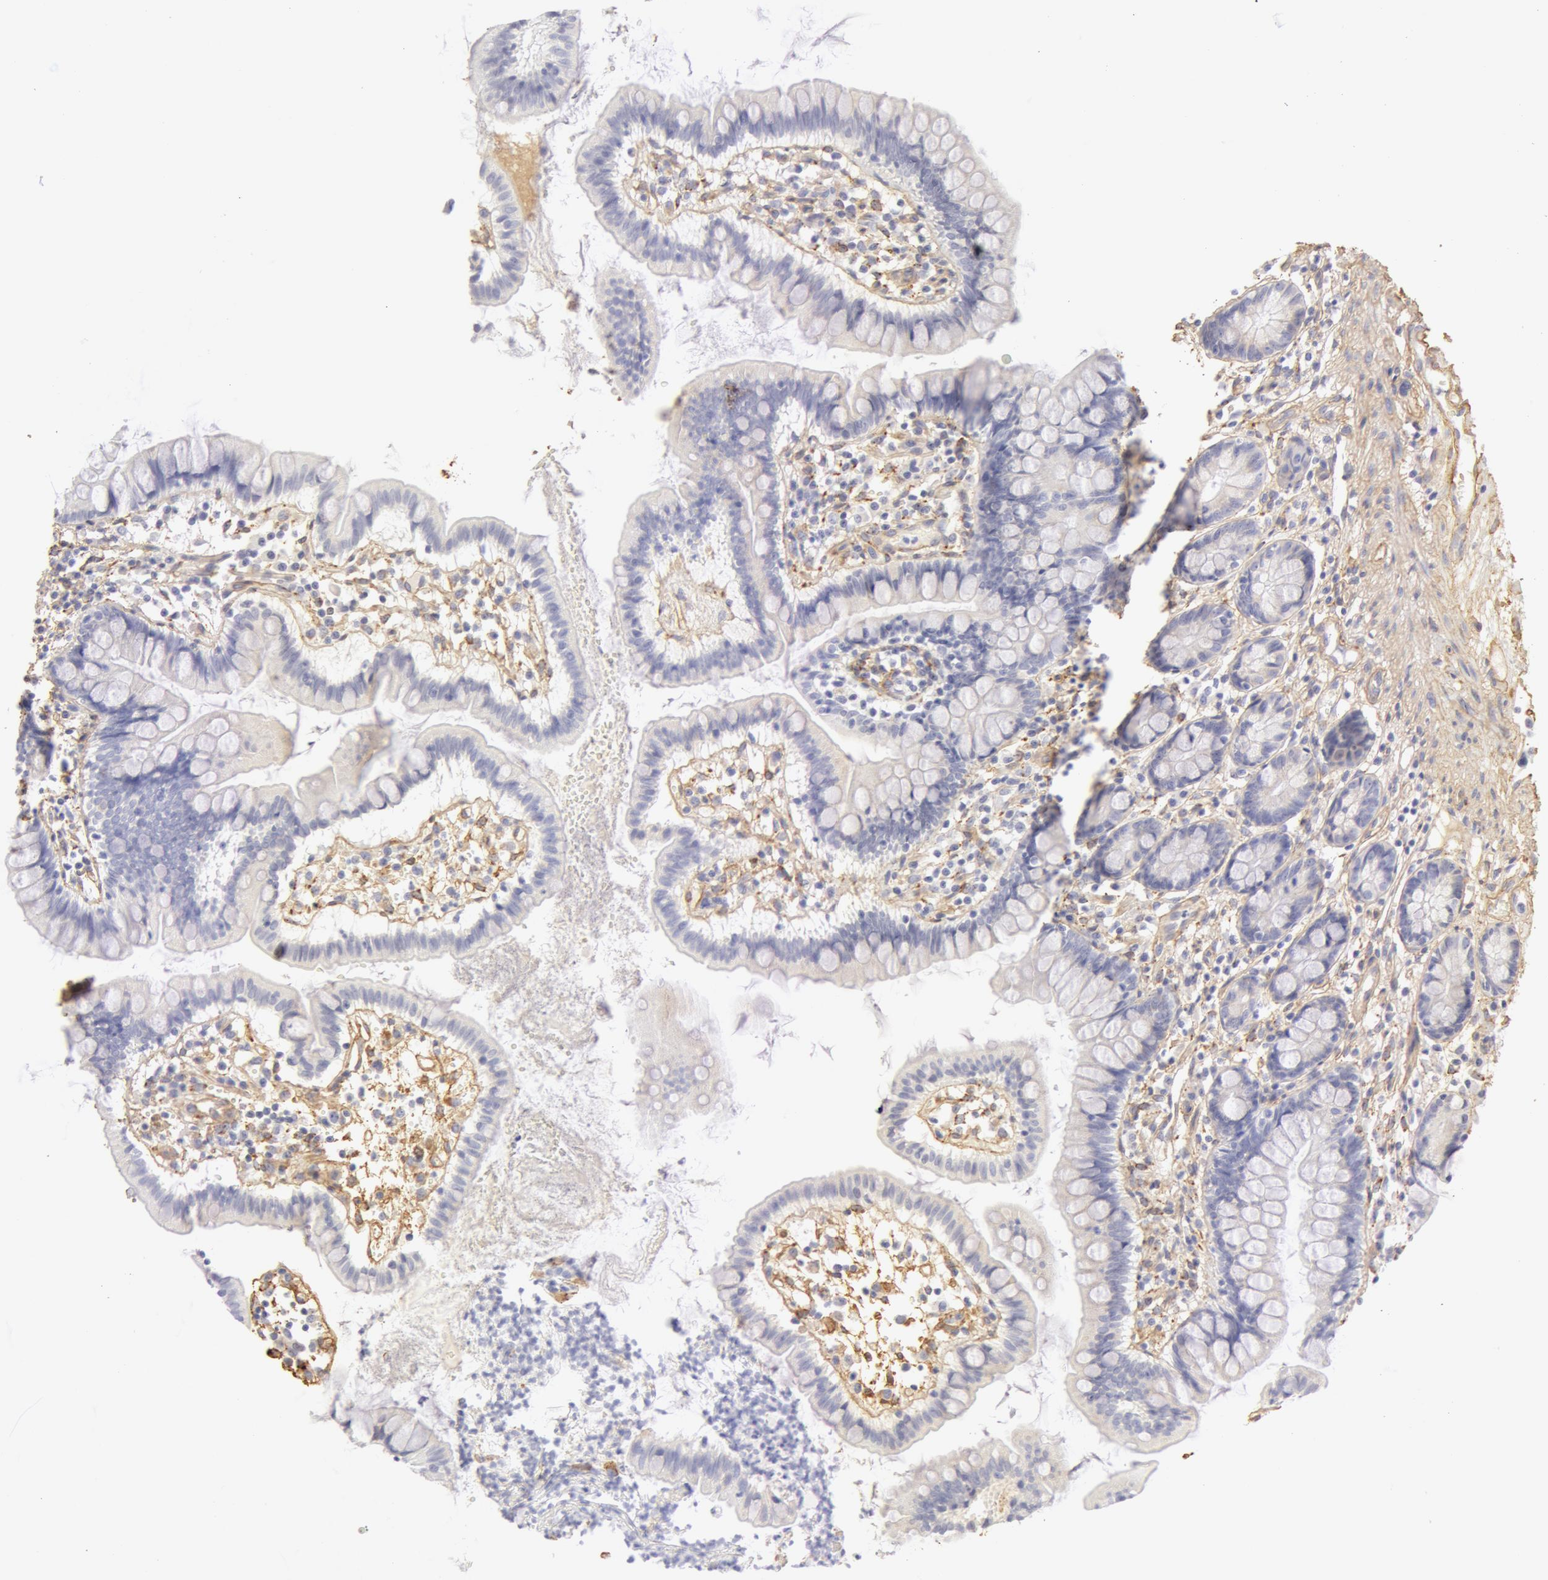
{"staining": {"intensity": "negative", "quantity": "none", "location": "none"}, "tissue": "small intestine", "cell_type": "Glandular cells", "image_type": "normal", "snomed": [{"axis": "morphology", "description": "Normal tissue, NOS"}, {"axis": "topography", "description": "Small intestine"}], "caption": "Image shows no protein positivity in glandular cells of normal small intestine. (DAB immunohistochemistry visualized using brightfield microscopy, high magnification).", "gene": "COL4A1", "patient": {"sex": "female", "age": 51}}